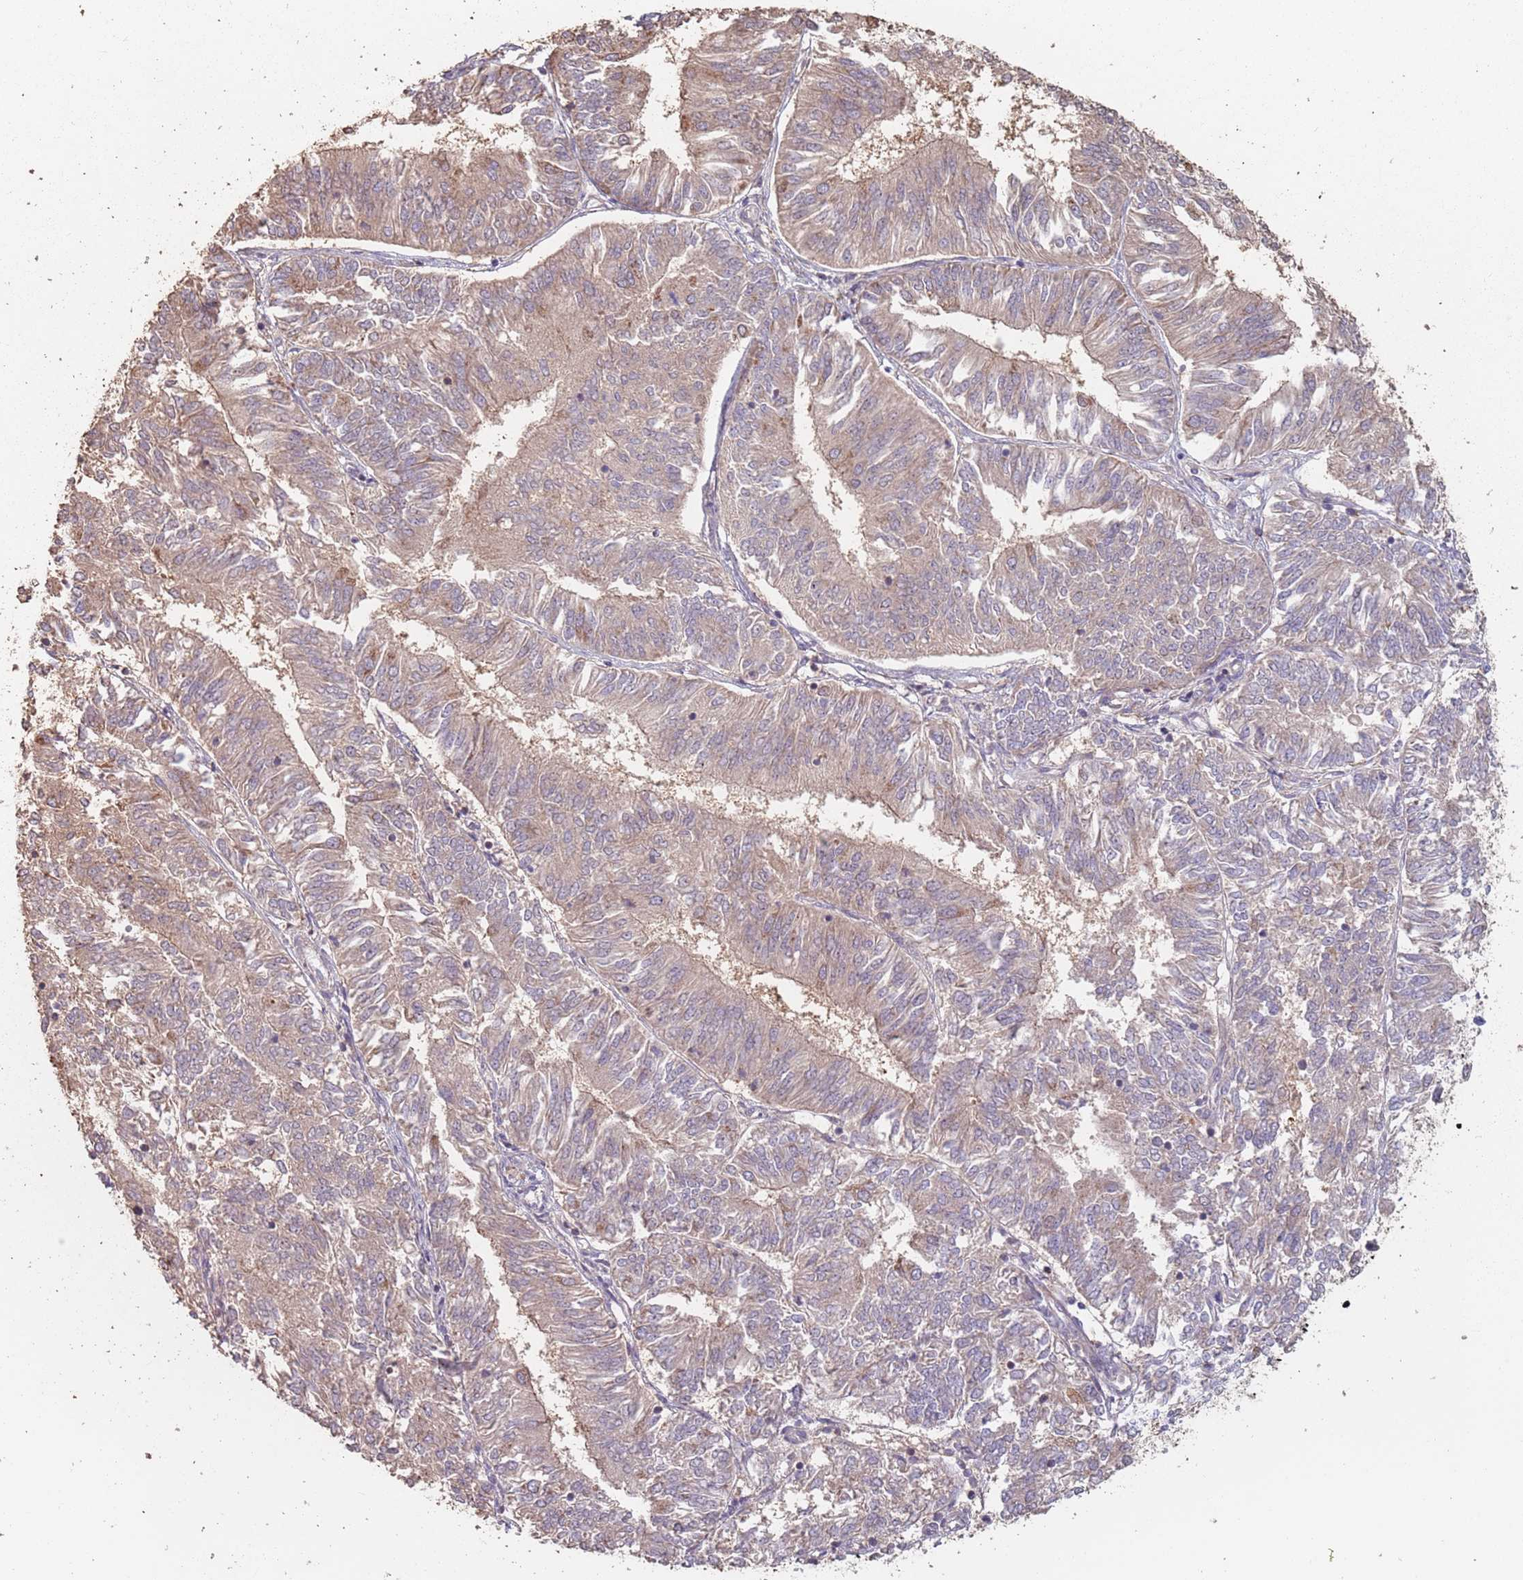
{"staining": {"intensity": "weak", "quantity": "25%-75%", "location": "cytoplasmic/membranous"}, "tissue": "endometrial cancer", "cell_type": "Tumor cells", "image_type": "cancer", "snomed": [{"axis": "morphology", "description": "Adenocarcinoma, NOS"}, {"axis": "topography", "description": "Endometrium"}], "caption": "Endometrial cancer was stained to show a protein in brown. There is low levels of weak cytoplasmic/membranous expression in about 25%-75% of tumor cells. (Brightfield microscopy of DAB IHC at high magnification).", "gene": "VPS52", "patient": {"sex": "female", "age": 58}}